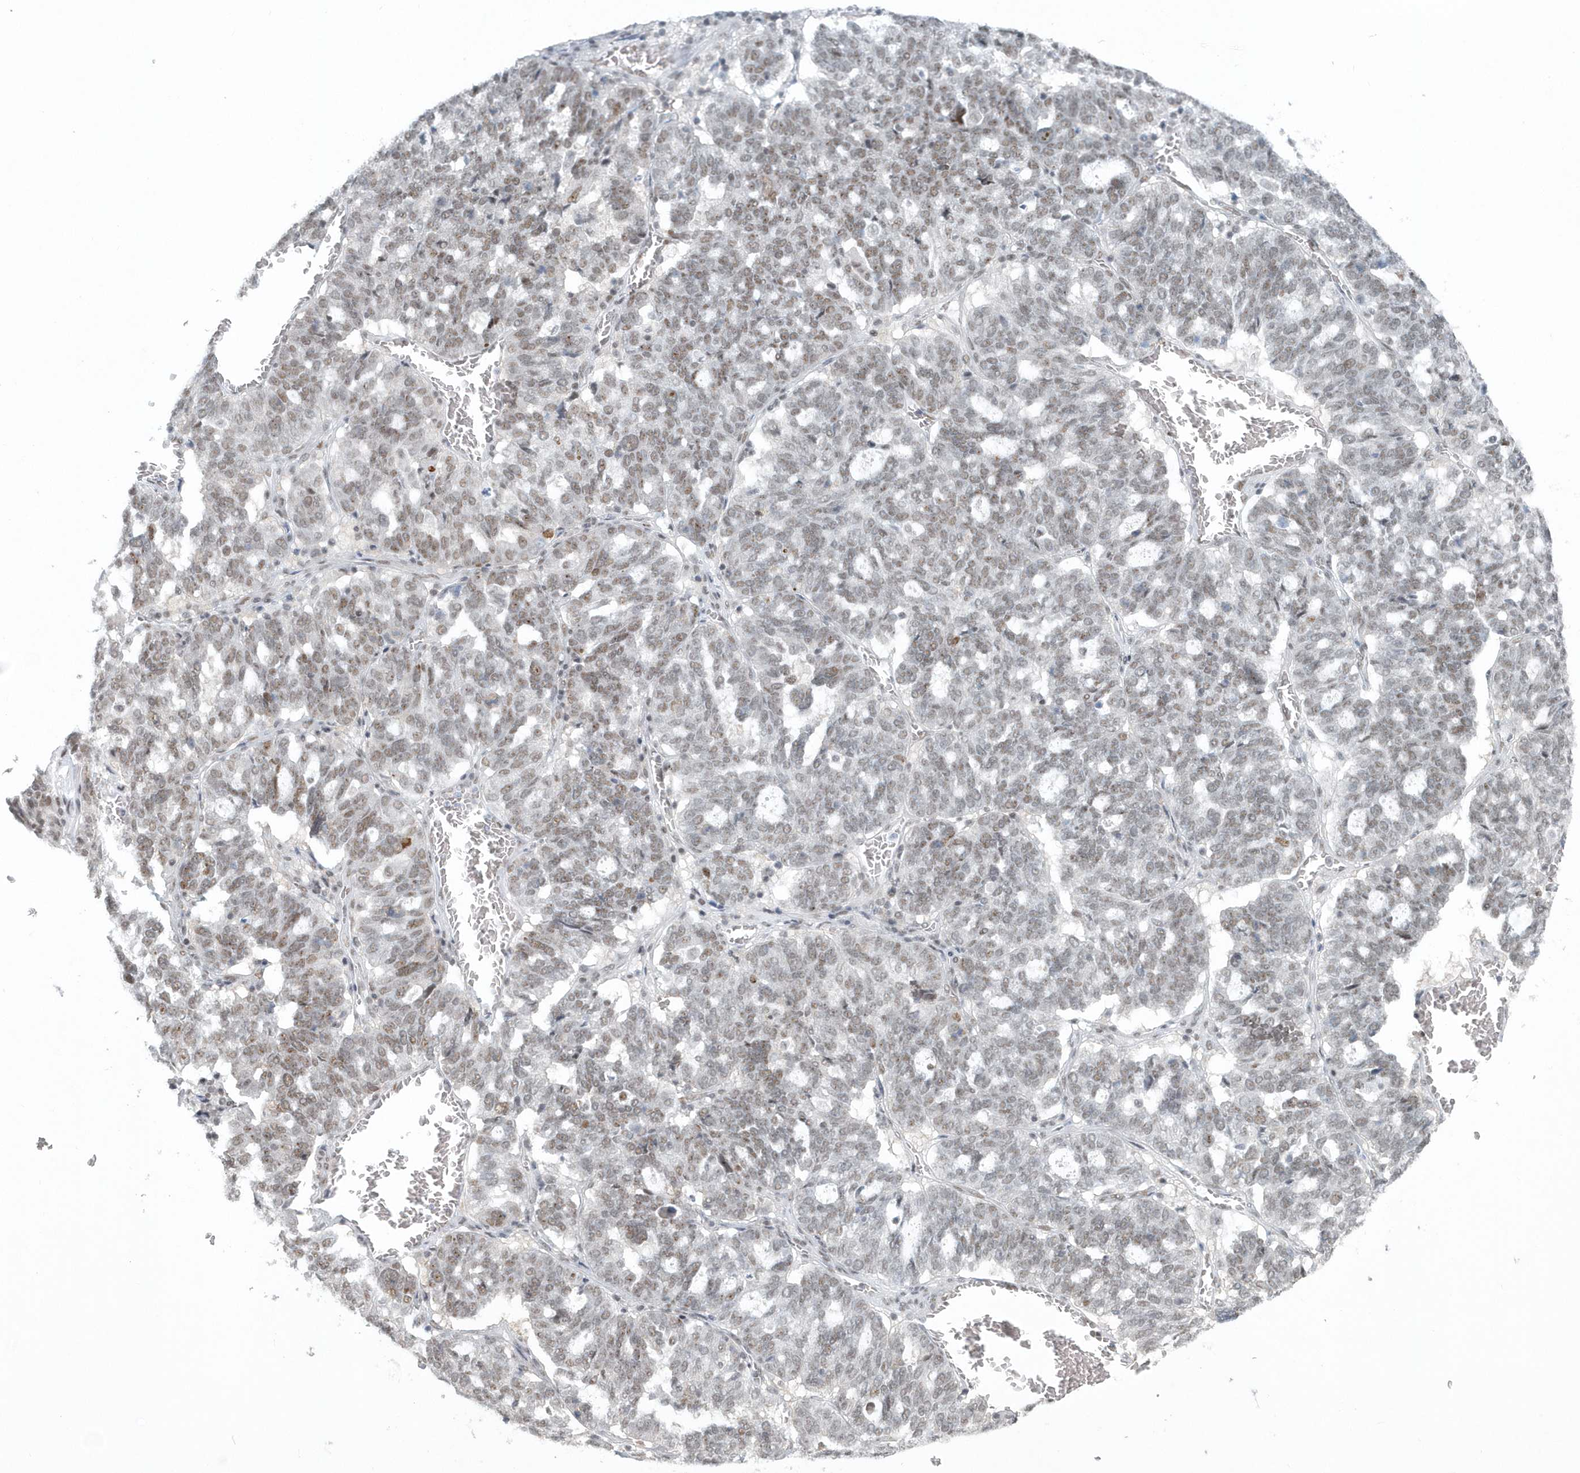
{"staining": {"intensity": "weak", "quantity": "25%-75%", "location": "nuclear"}, "tissue": "ovarian cancer", "cell_type": "Tumor cells", "image_type": "cancer", "snomed": [{"axis": "morphology", "description": "Cystadenocarcinoma, serous, NOS"}, {"axis": "topography", "description": "Ovary"}], "caption": "High-power microscopy captured an immunohistochemistry (IHC) micrograph of serous cystadenocarcinoma (ovarian), revealing weak nuclear positivity in about 25%-75% of tumor cells. (Stains: DAB in brown, nuclei in blue, Microscopy: brightfield microscopy at high magnification).", "gene": "YTHDC1", "patient": {"sex": "female", "age": 59}}